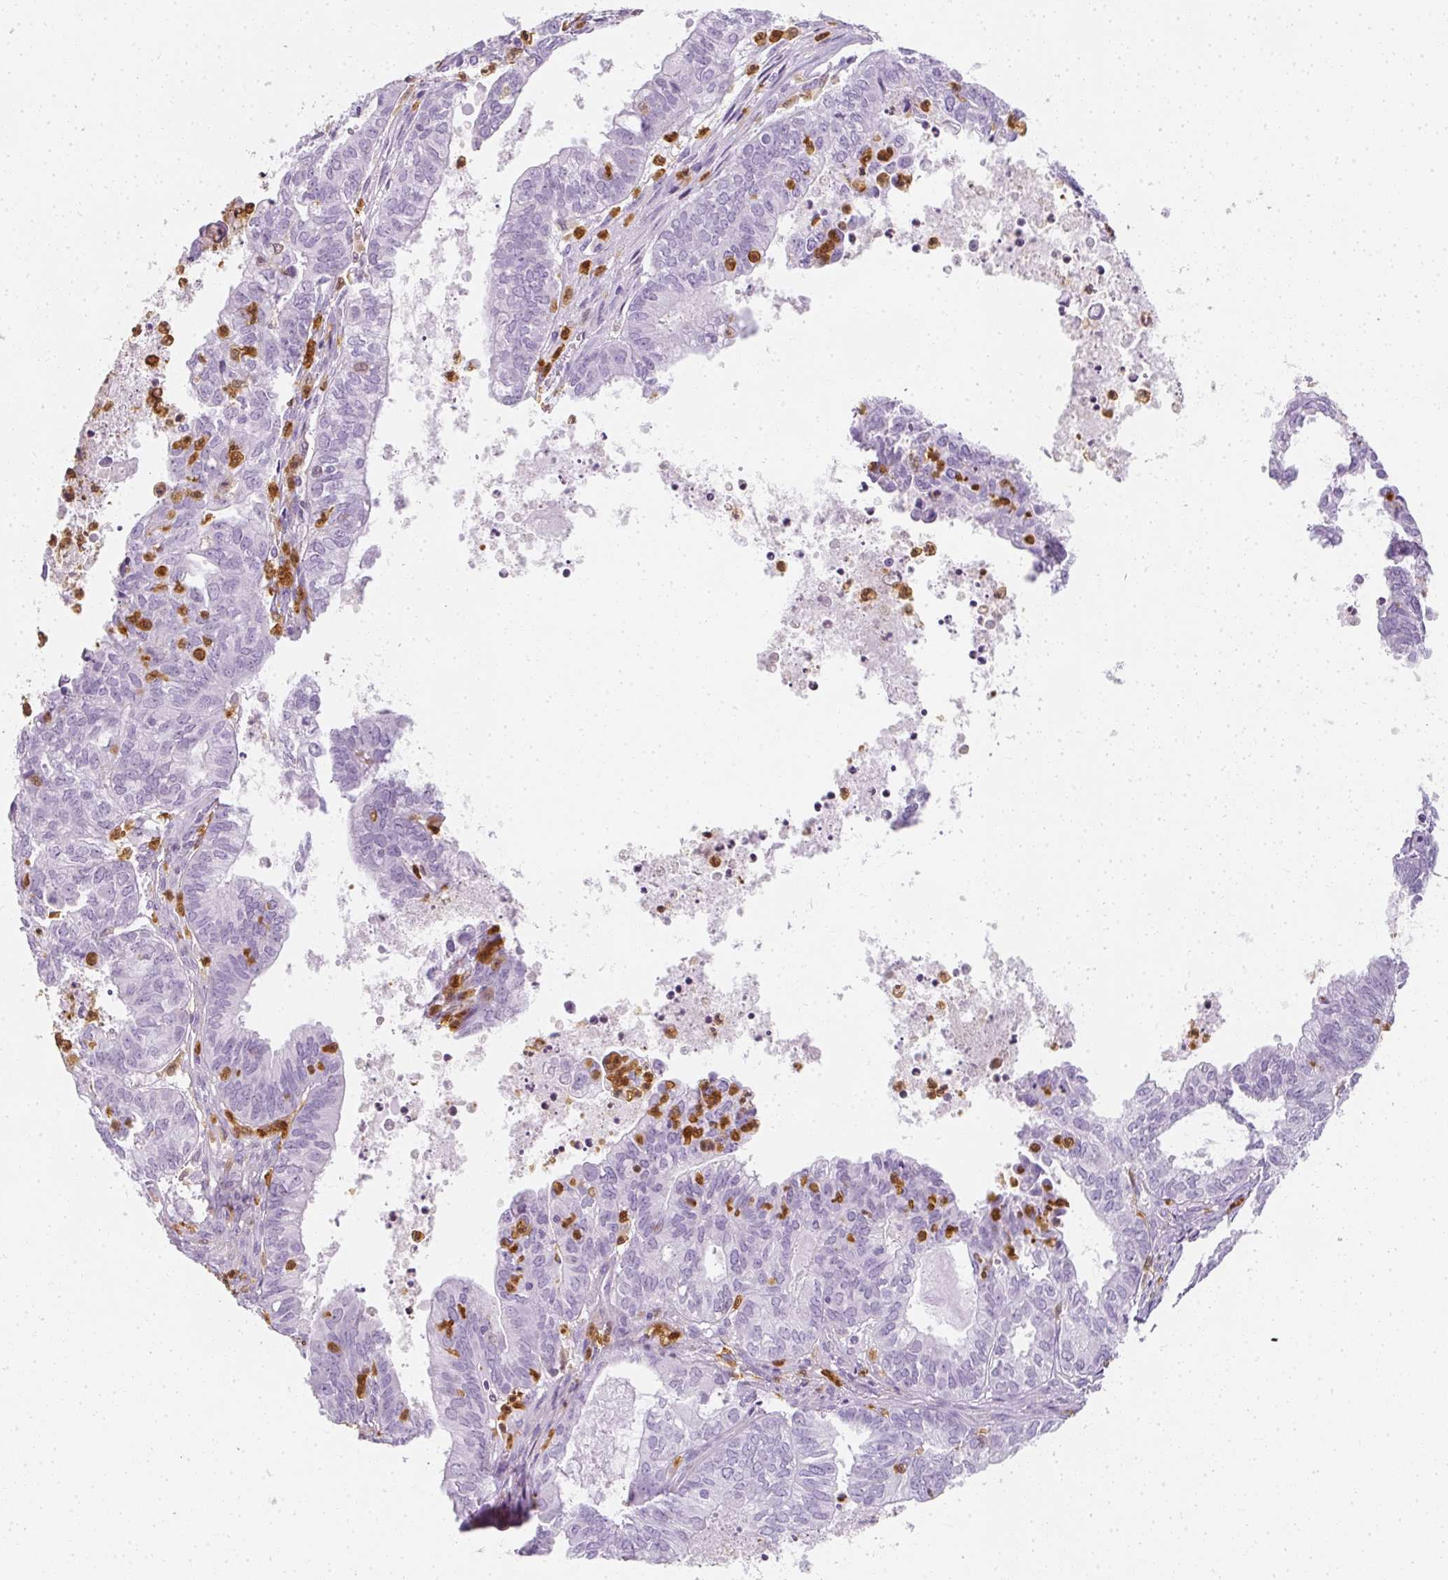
{"staining": {"intensity": "negative", "quantity": "none", "location": "none"}, "tissue": "ovarian cancer", "cell_type": "Tumor cells", "image_type": "cancer", "snomed": [{"axis": "morphology", "description": "Carcinoma, endometroid"}, {"axis": "topography", "description": "Ovary"}], "caption": "The immunohistochemistry (IHC) micrograph has no significant positivity in tumor cells of ovarian endometroid carcinoma tissue.", "gene": "HK3", "patient": {"sex": "female", "age": 64}}